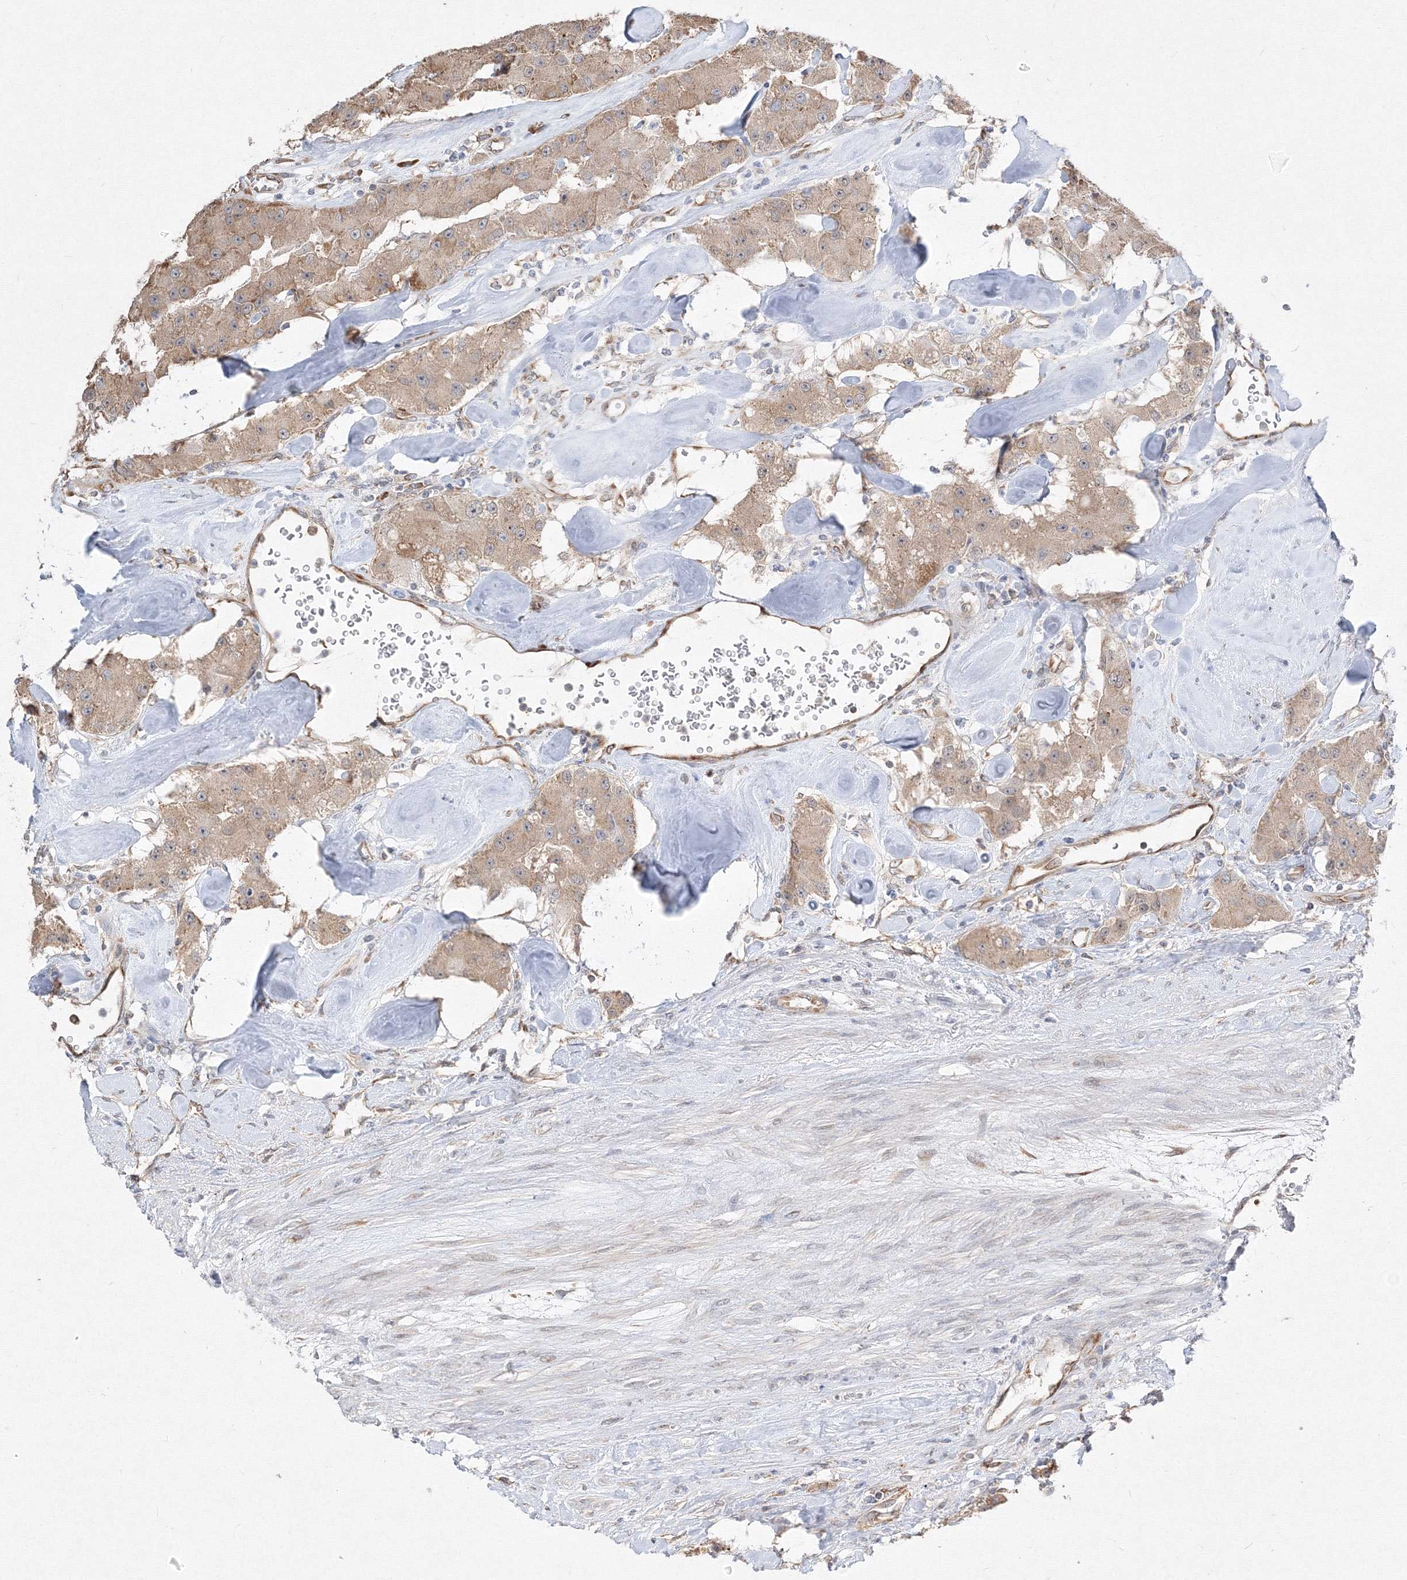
{"staining": {"intensity": "moderate", "quantity": ">75%", "location": "cytoplasmic/membranous"}, "tissue": "carcinoid", "cell_type": "Tumor cells", "image_type": "cancer", "snomed": [{"axis": "morphology", "description": "Carcinoid, malignant, NOS"}, {"axis": "topography", "description": "Pancreas"}], "caption": "A photomicrograph showing moderate cytoplasmic/membranous staining in about >75% of tumor cells in carcinoid, as visualized by brown immunohistochemical staining.", "gene": "FBXL8", "patient": {"sex": "male", "age": 41}}